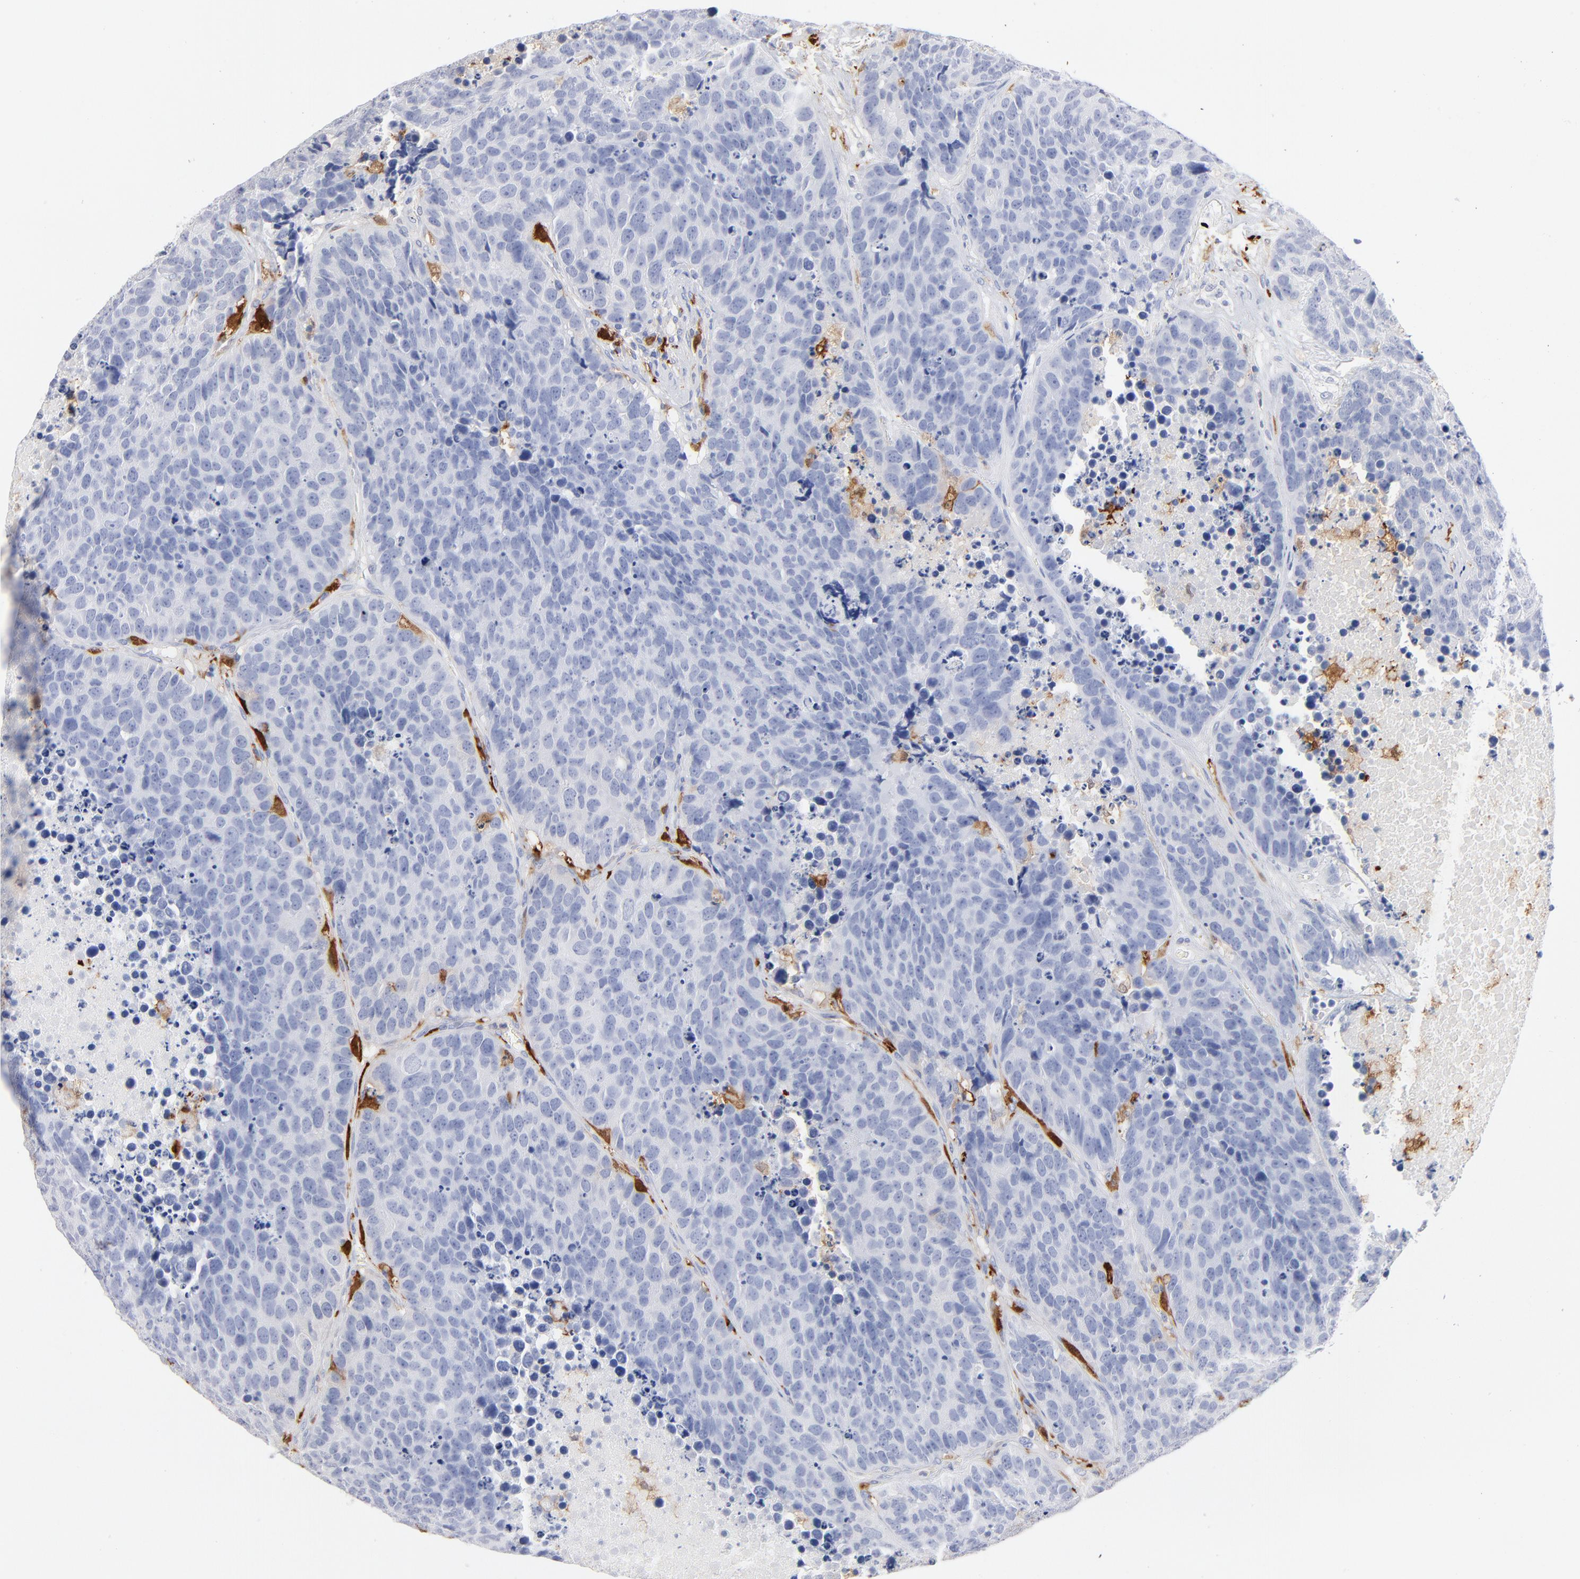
{"staining": {"intensity": "negative", "quantity": "none", "location": "none"}, "tissue": "carcinoid", "cell_type": "Tumor cells", "image_type": "cancer", "snomed": [{"axis": "morphology", "description": "Carcinoid, malignant, NOS"}, {"axis": "topography", "description": "Lung"}], "caption": "A micrograph of carcinoid (malignant) stained for a protein exhibits no brown staining in tumor cells. (Brightfield microscopy of DAB (3,3'-diaminobenzidine) immunohistochemistry at high magnification).", "gene": "IFIT2", "patient": {"sex": "male", "age": 60}}